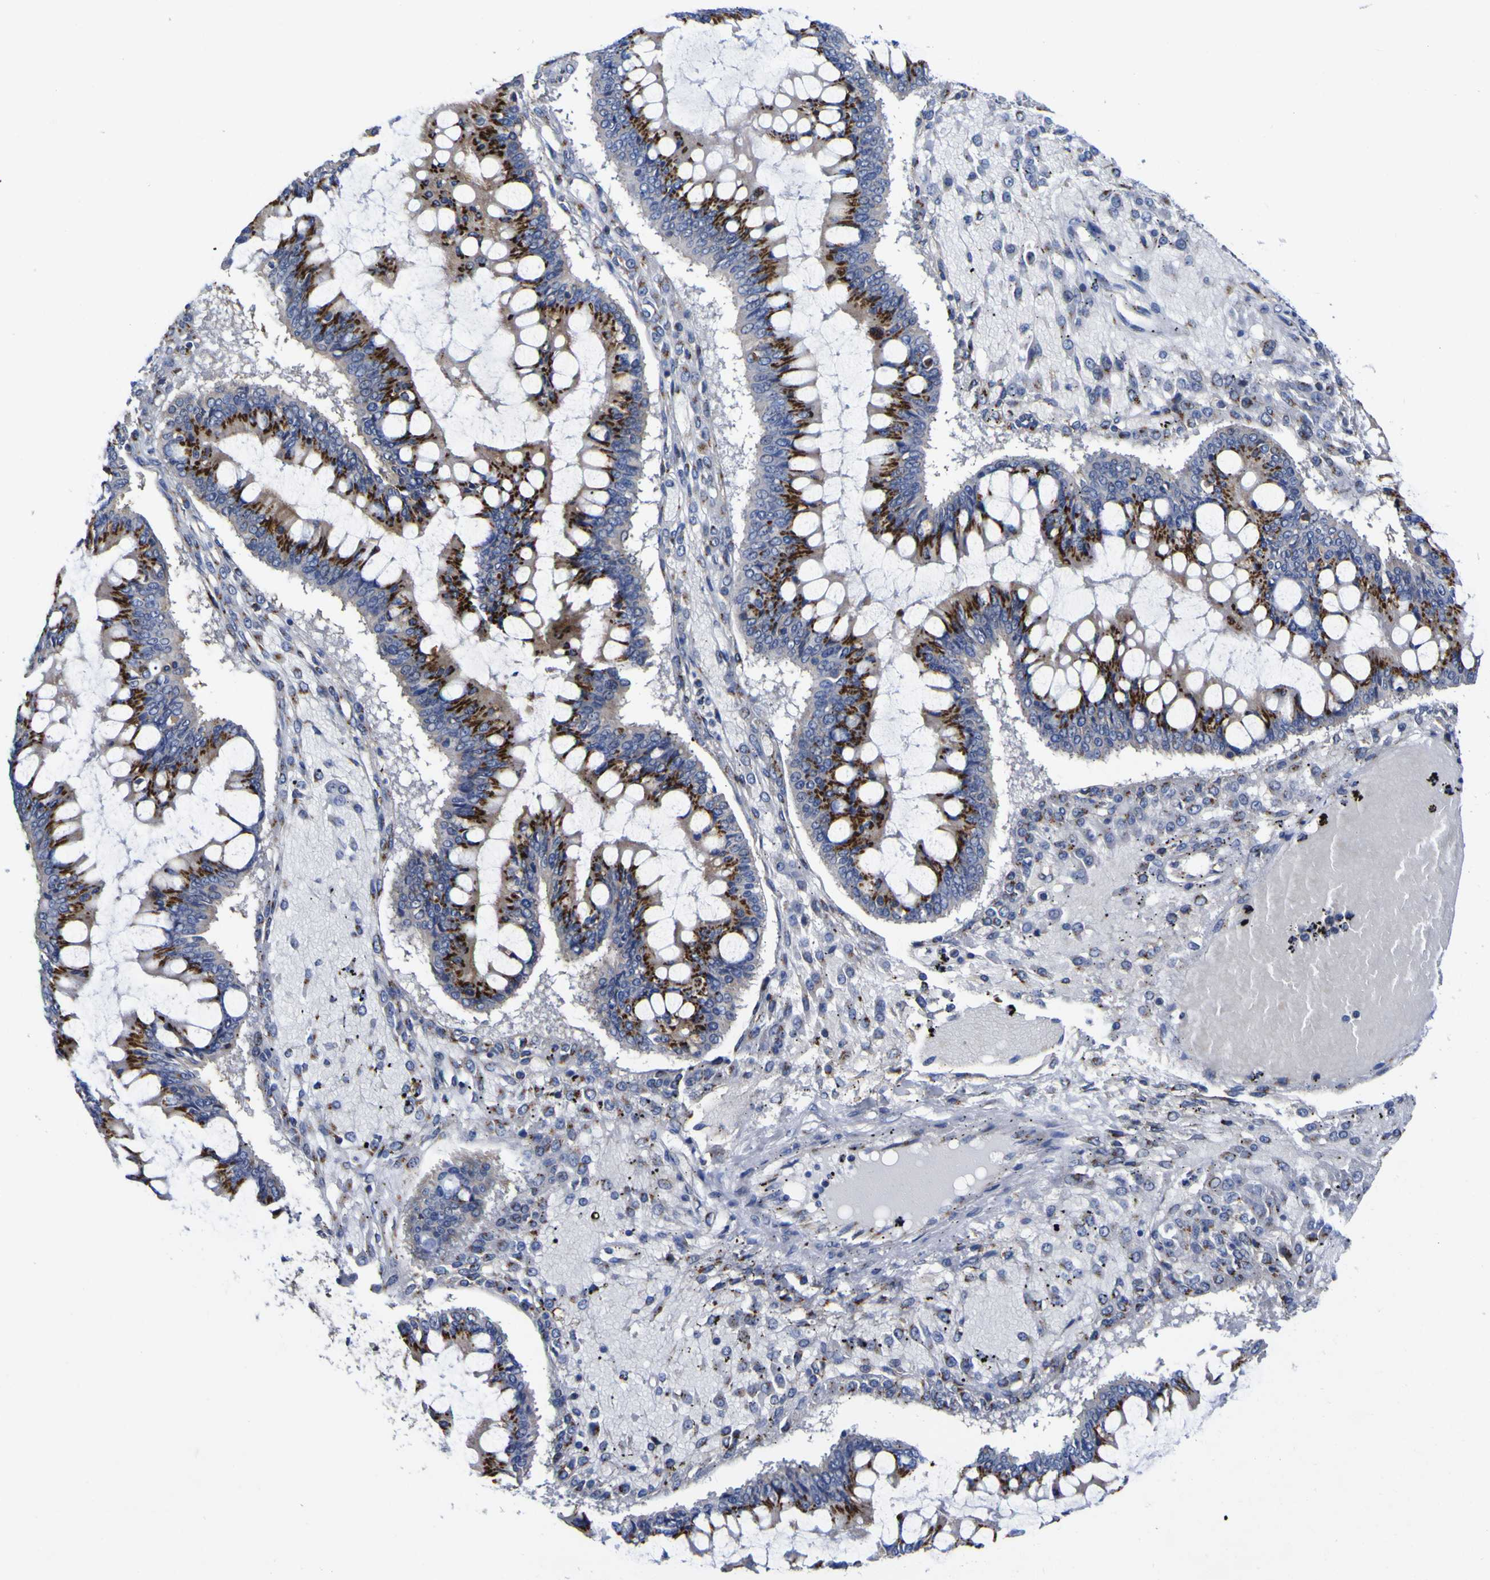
{"staining": {"intensity": "strong", "quantity": ">75%", "location": "cytoplasmic/membranous"}, "tissue": "ovarian cancer", "cell_type": "Tumor cells", "image_type": "cancer", "snomed": [{"axis": "morphology", "description": "Cystadenocarcinoma, mucinous, NOS"}, {"axis": "topography", "description": "Ovary"}], "caption": "Immunohistochemistry of human ovarian mucinous cystadenocarcinoma displays high levels of strong cytoplasmic/membranous expression in approximately >75% of tumor cells.", "gene": "GOLM1", "patient": {"sex": "female", "age": 73}}